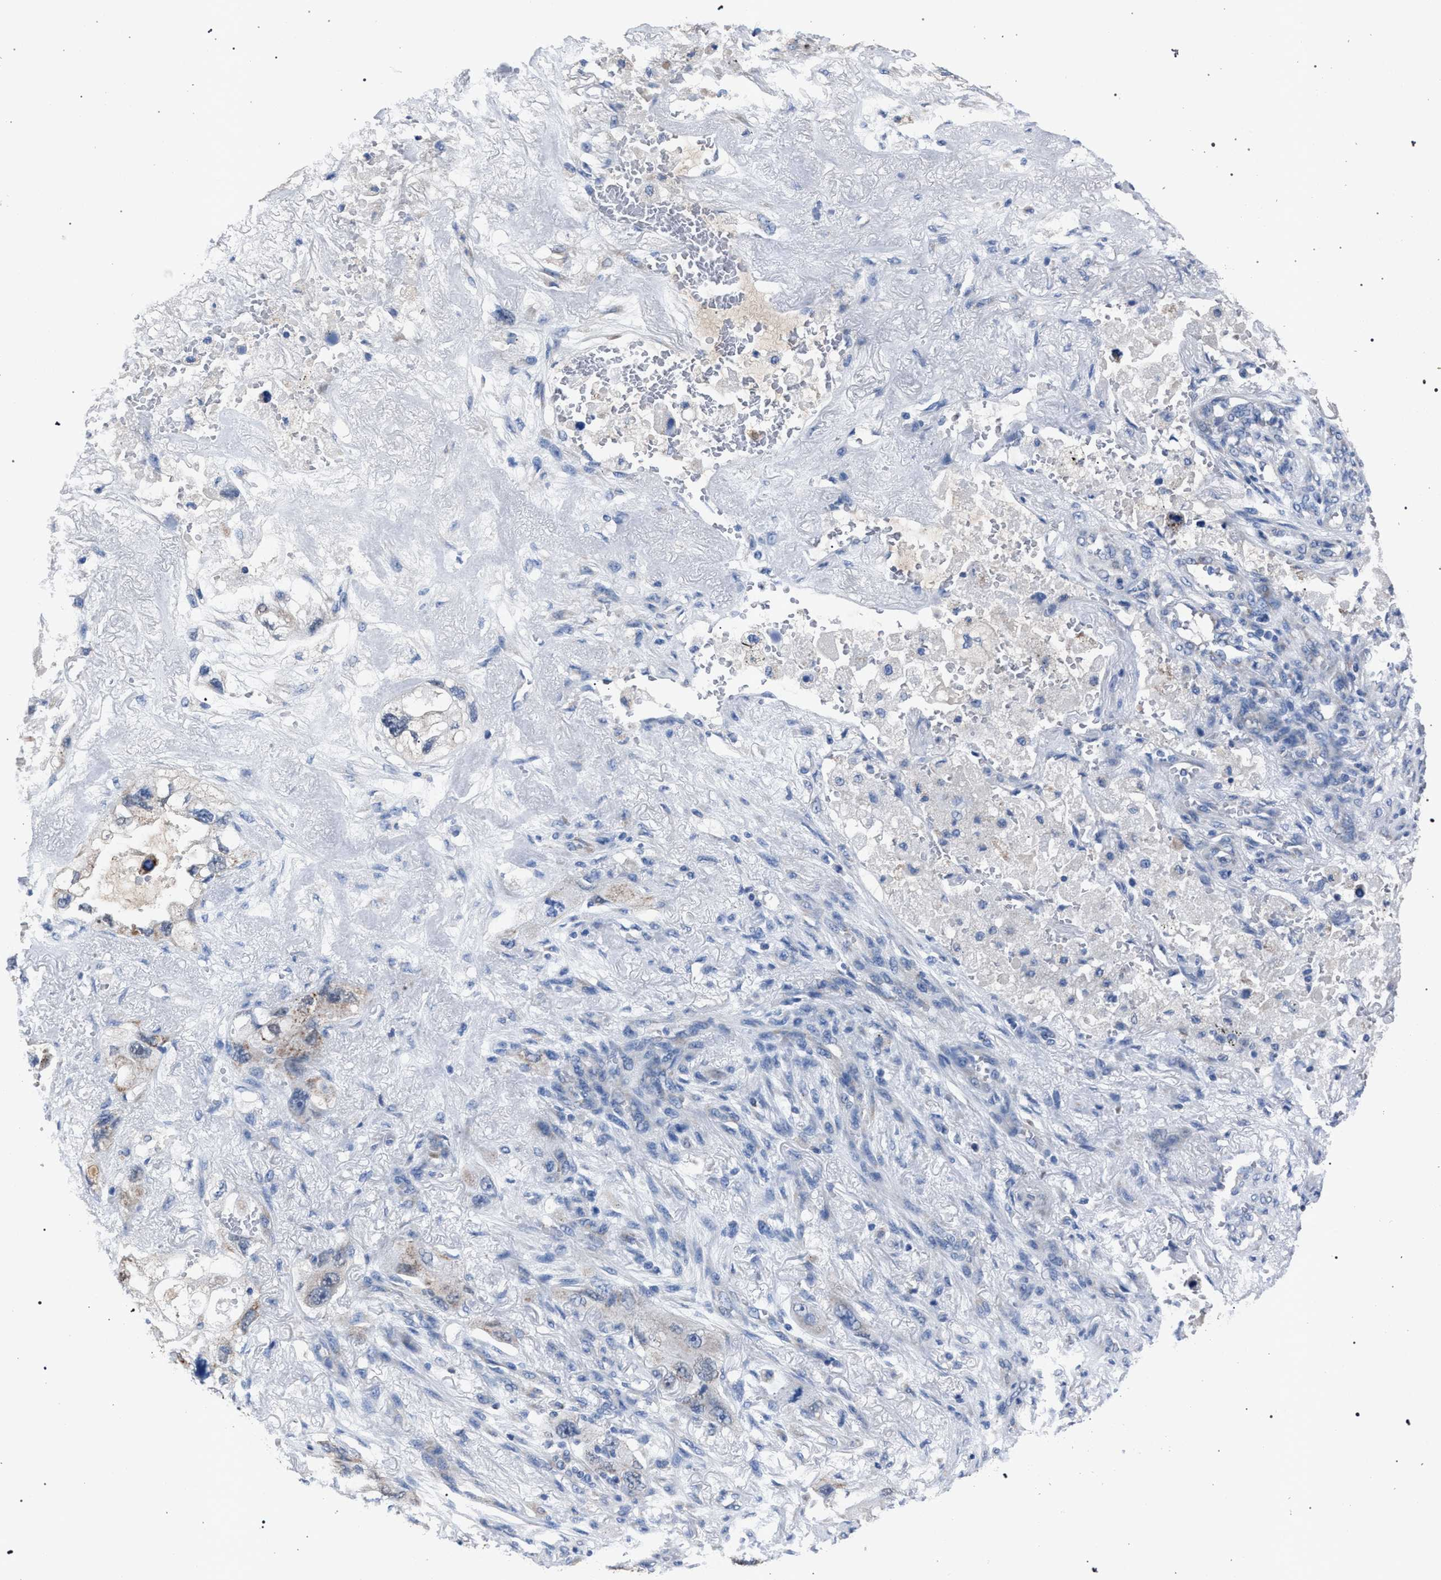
{"staining": {"intensity": "negative", "quantity": "none", "location": "none"}, "tissue": "lung cancer", "cell_type": "Tumor cells", "image_type": "cancer", "snomed": [{"axis": "morphology", "description": "Squamous cell carcinoma, NOS"}, {"axis": "topography", "description": "Lung"}], "caption": "High magnification brightfield microscopy of lung cancer (squamous cell carcinoma) stained with DAB (3,3'-diaminobenzidine) (brown) and counterstained with hematoxylin (blue): tumor cells show no significant expression.", "gene": "CRYZ", "patient": {"sex": "female", "age": 73}}